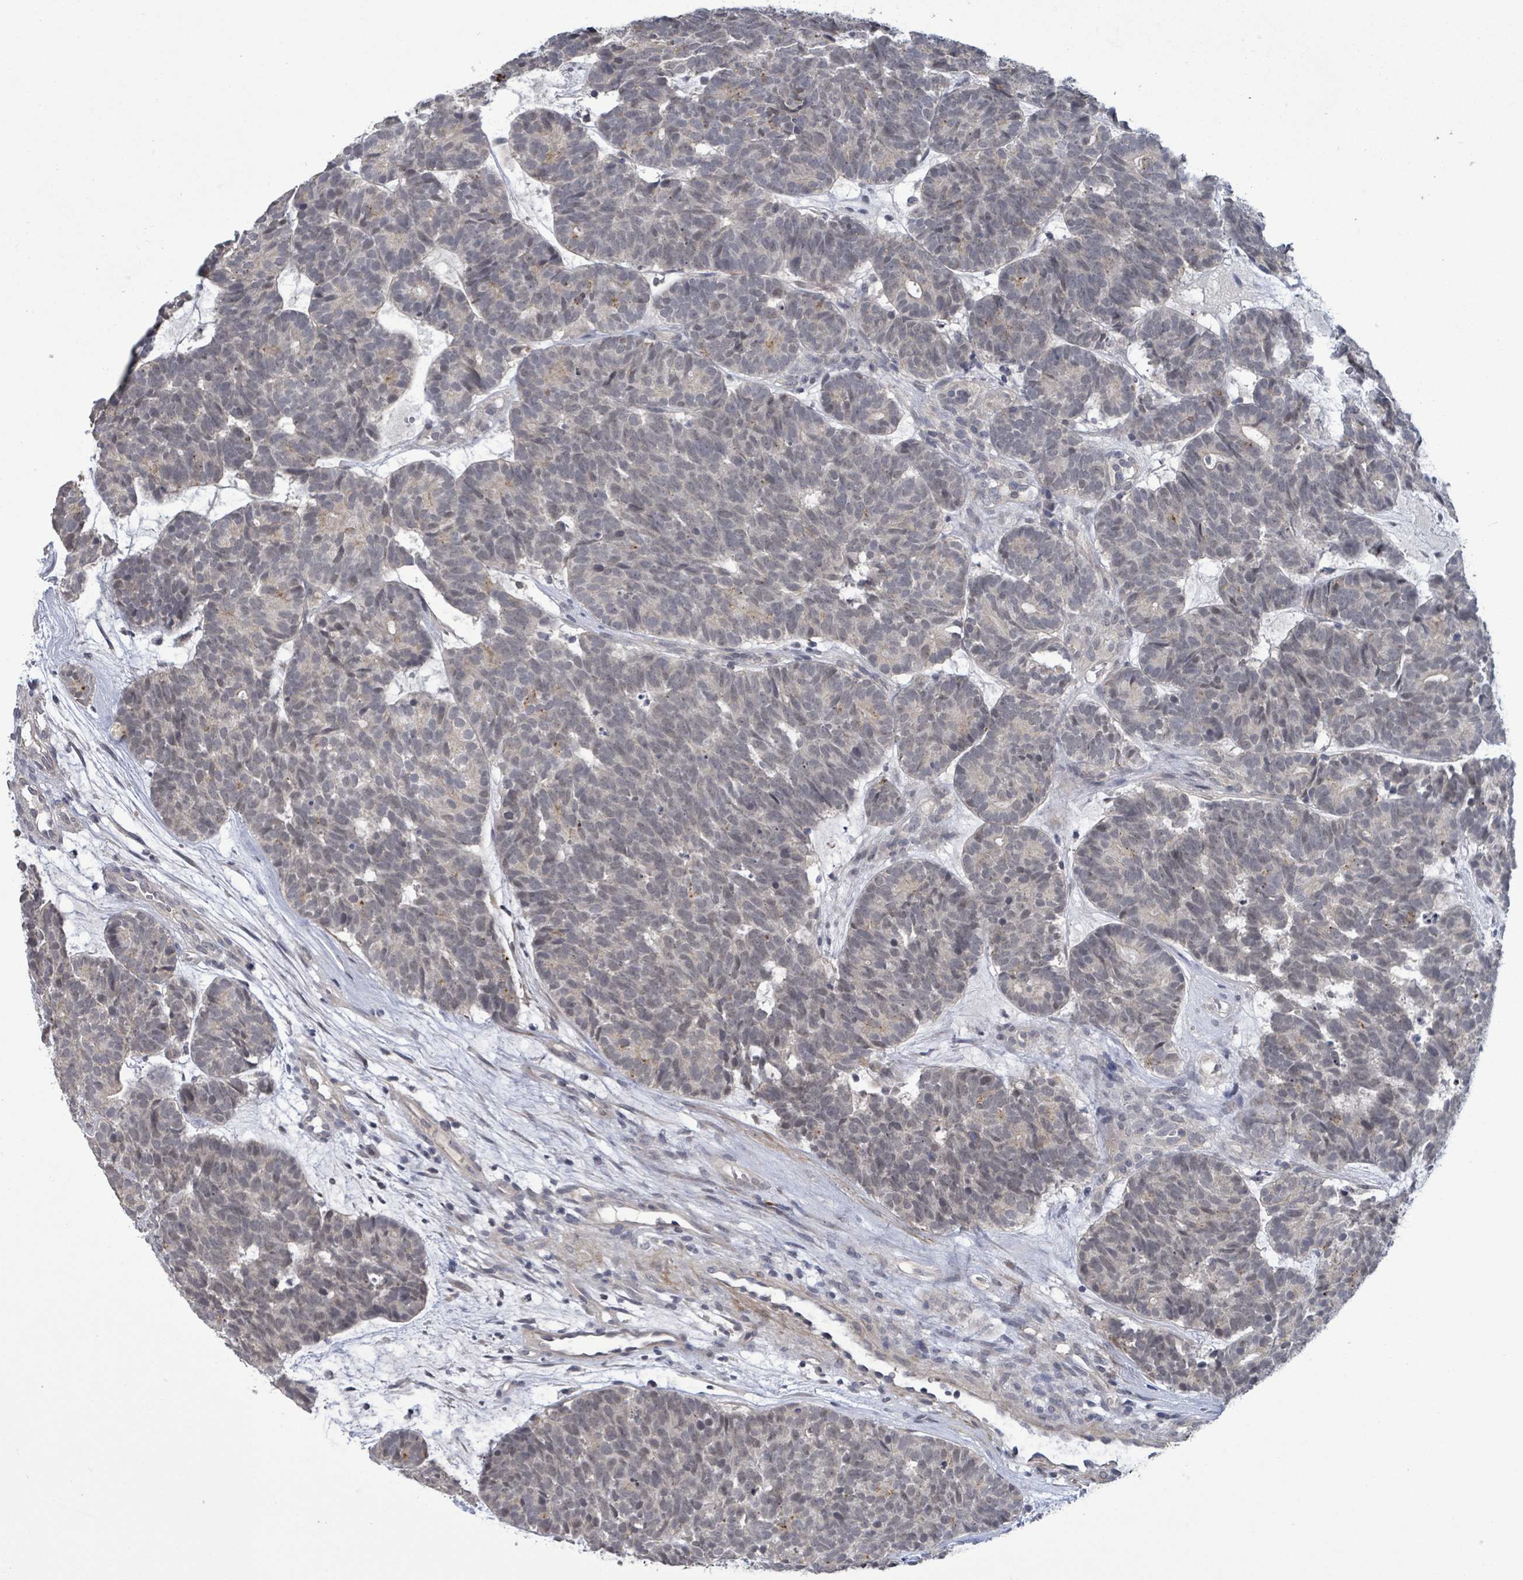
{"staining": {"intensity": "negative", "quantity": "none", "location": "none"}, "tissue": "head and neck cancer", "cell_type": "Tumor cells", "image_type": "cancer", "snomed": [{"axis": "morphology", "description": "Adenocarcinoma, NOS"}, {"axis": "topography", "description": "Head-Neck"}], "caption": "A photomicrograph of adenocarcinoma (head and neck) stained for a protein exhibits no brown staining in tumor cells.", "gene": "AMMECR1", "patient": {"sex": "female", "age": 81}}